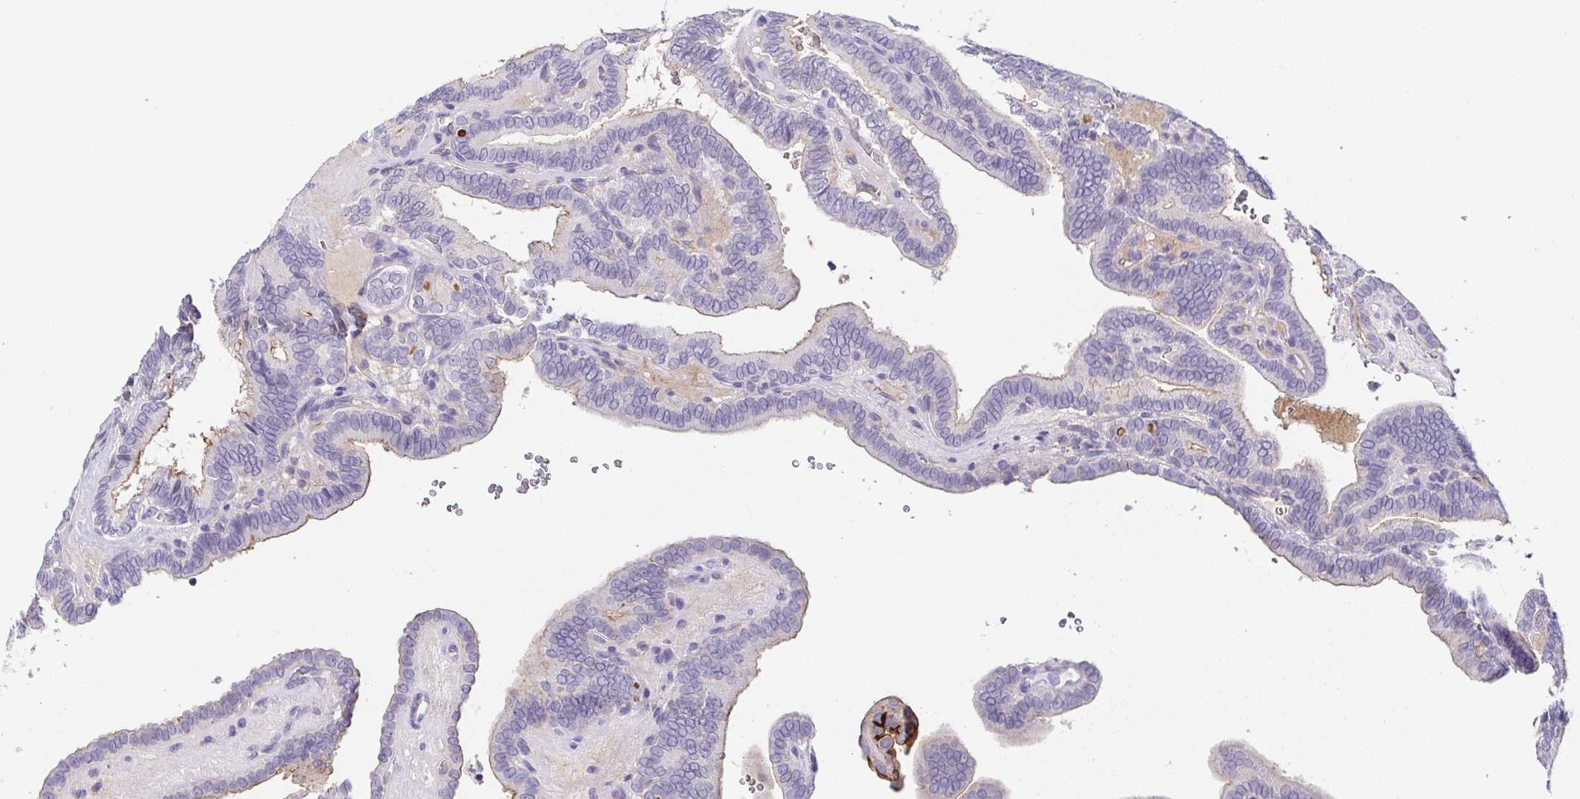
{"staining": {"intensity": "weak", "quantity": "<25%", "location": "cytoplasmic/membranous"}, "tissue": "thyroid cancer", "cell_type": "Tumor cells", "image_type": "cancer", "snomed": [{"axis": "morphology", "description": "Papillary adenocarcinoma, NOS"}, {"axis": "topography", "description": "Thyroid gland"}], "caption": "An immunohistochemistry (IHC) image of papillary adenocarcinoma (thyroid) is shown. There is no staining in tumor cells of papillary adenocarcinoma (thyroid).", "gene": "RNASE7", "patient": {"sex": "female", "age": 21}}